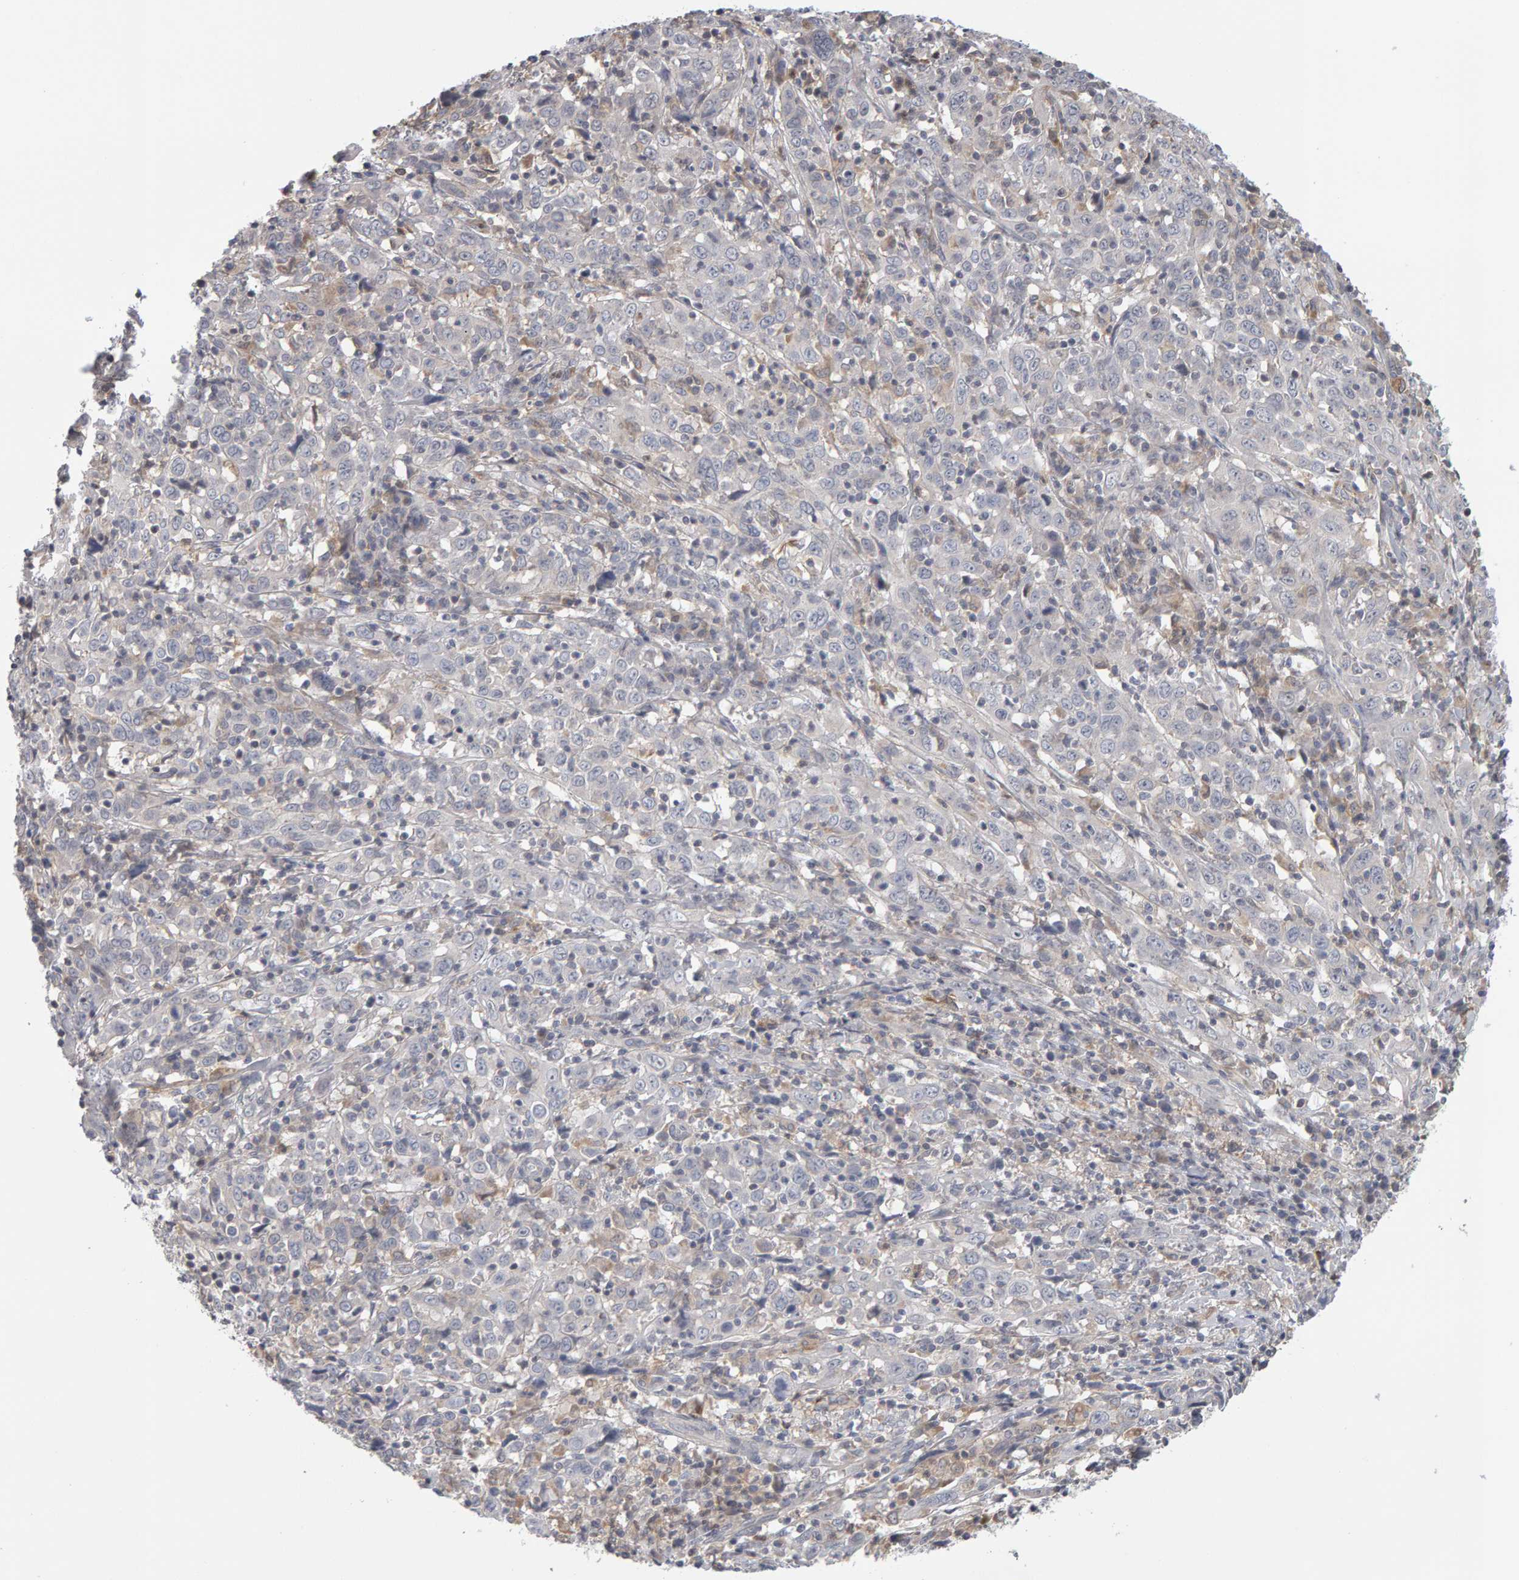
{"staining": {"intensity": "negative", "quantity": "none", "location": "none"}, "tissue": "cervical cancer", "cell_type": "Tumor cells", "image_type": "cancer", "snomed": [{"axis": "morphology", "description": "Squamous cell carcinoma, NOS"}, {"axis": "topography", "description": "Cervix"}], "caption": "IHC image of human cervical cancer stained for a protein (brown), which displays no staining in tumor cells.", "gene": "MSRA", "patient": {"sex": "female", "age": 46}}